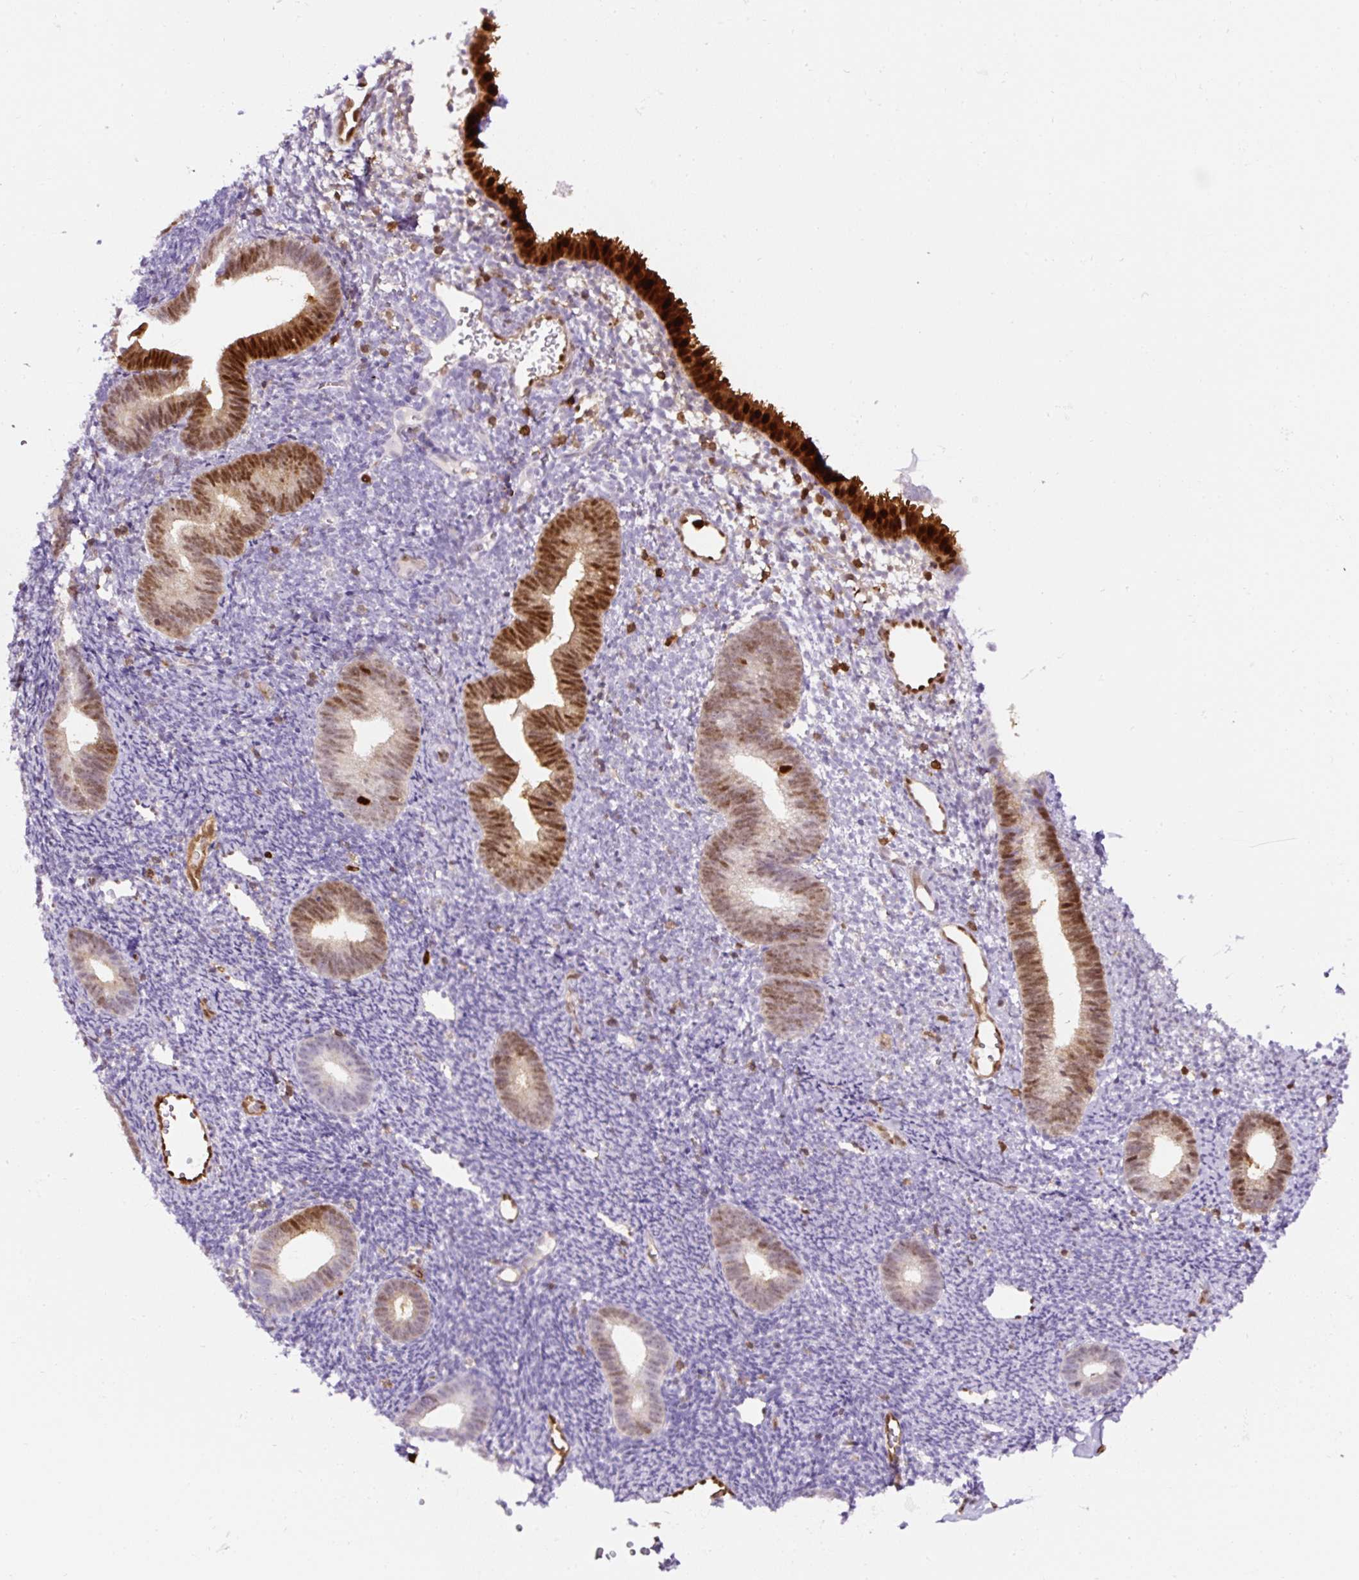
{"staining": {"intensity": "moderate", "quantity": "<25%", "location": "cytoplasmic/membranous,nuclear"}, "tissue": "endometrium", "cell_type": "Cells in endometrial stroma", "image_type": "normal", "snomed": [{"axis": "morphology", "description": "Normal tissue, NOS"}, {"axis": "topography", "description": "Endometrium"}], "caption": "The image exhibits a brown stain indicating the presence of a protein in the cytoplasmic/membranous,nuclear of cells in endometrial stroma in endometrium.", "gene": "ANXA1", "patient": {"sex": "female", "age": 39}}